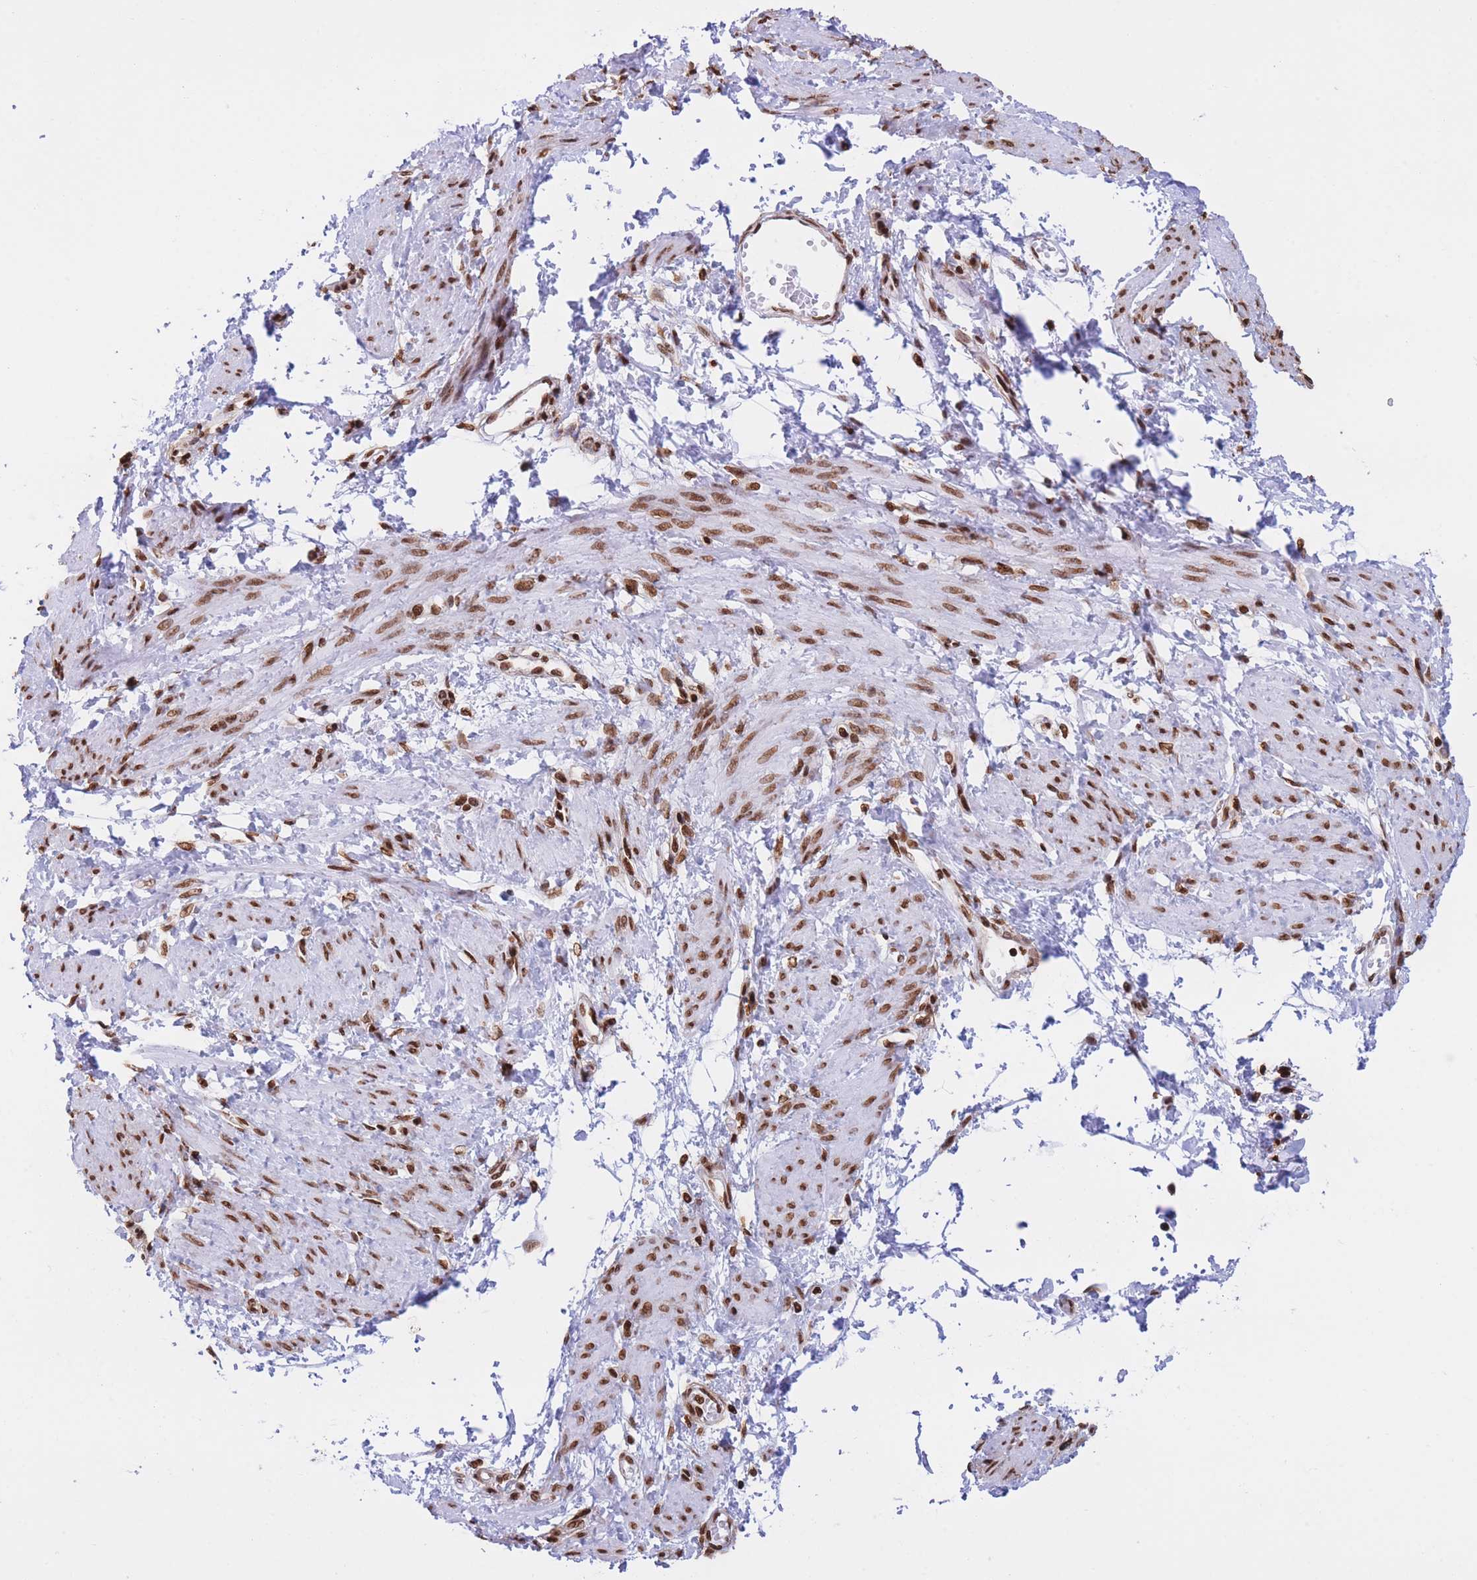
{"staining": {"intensity": "moderate", "quantity": ">75%", "location": "nuclear"}, "tissue": "smooth muscle", "cell_type": "Smooth muscle cells", "image_type": "normal", "snomed": [{"axis": "morphology", "description": "Normal tissue, NOS"}, {"axis": "topography", "description": "Smooth muscle"}, {"axis": "topography", "description": "Uterus"}], "caption": "Smooth muscle cells demonstrate medium levels of moderate nuclear expression in about >75% of cells in unremarkable smooth muscle. (Brightfield microscopy of DAB IHC at high magnification).", "gene": "H2BC10", "patient": {"sex": "female", "age": 39}}